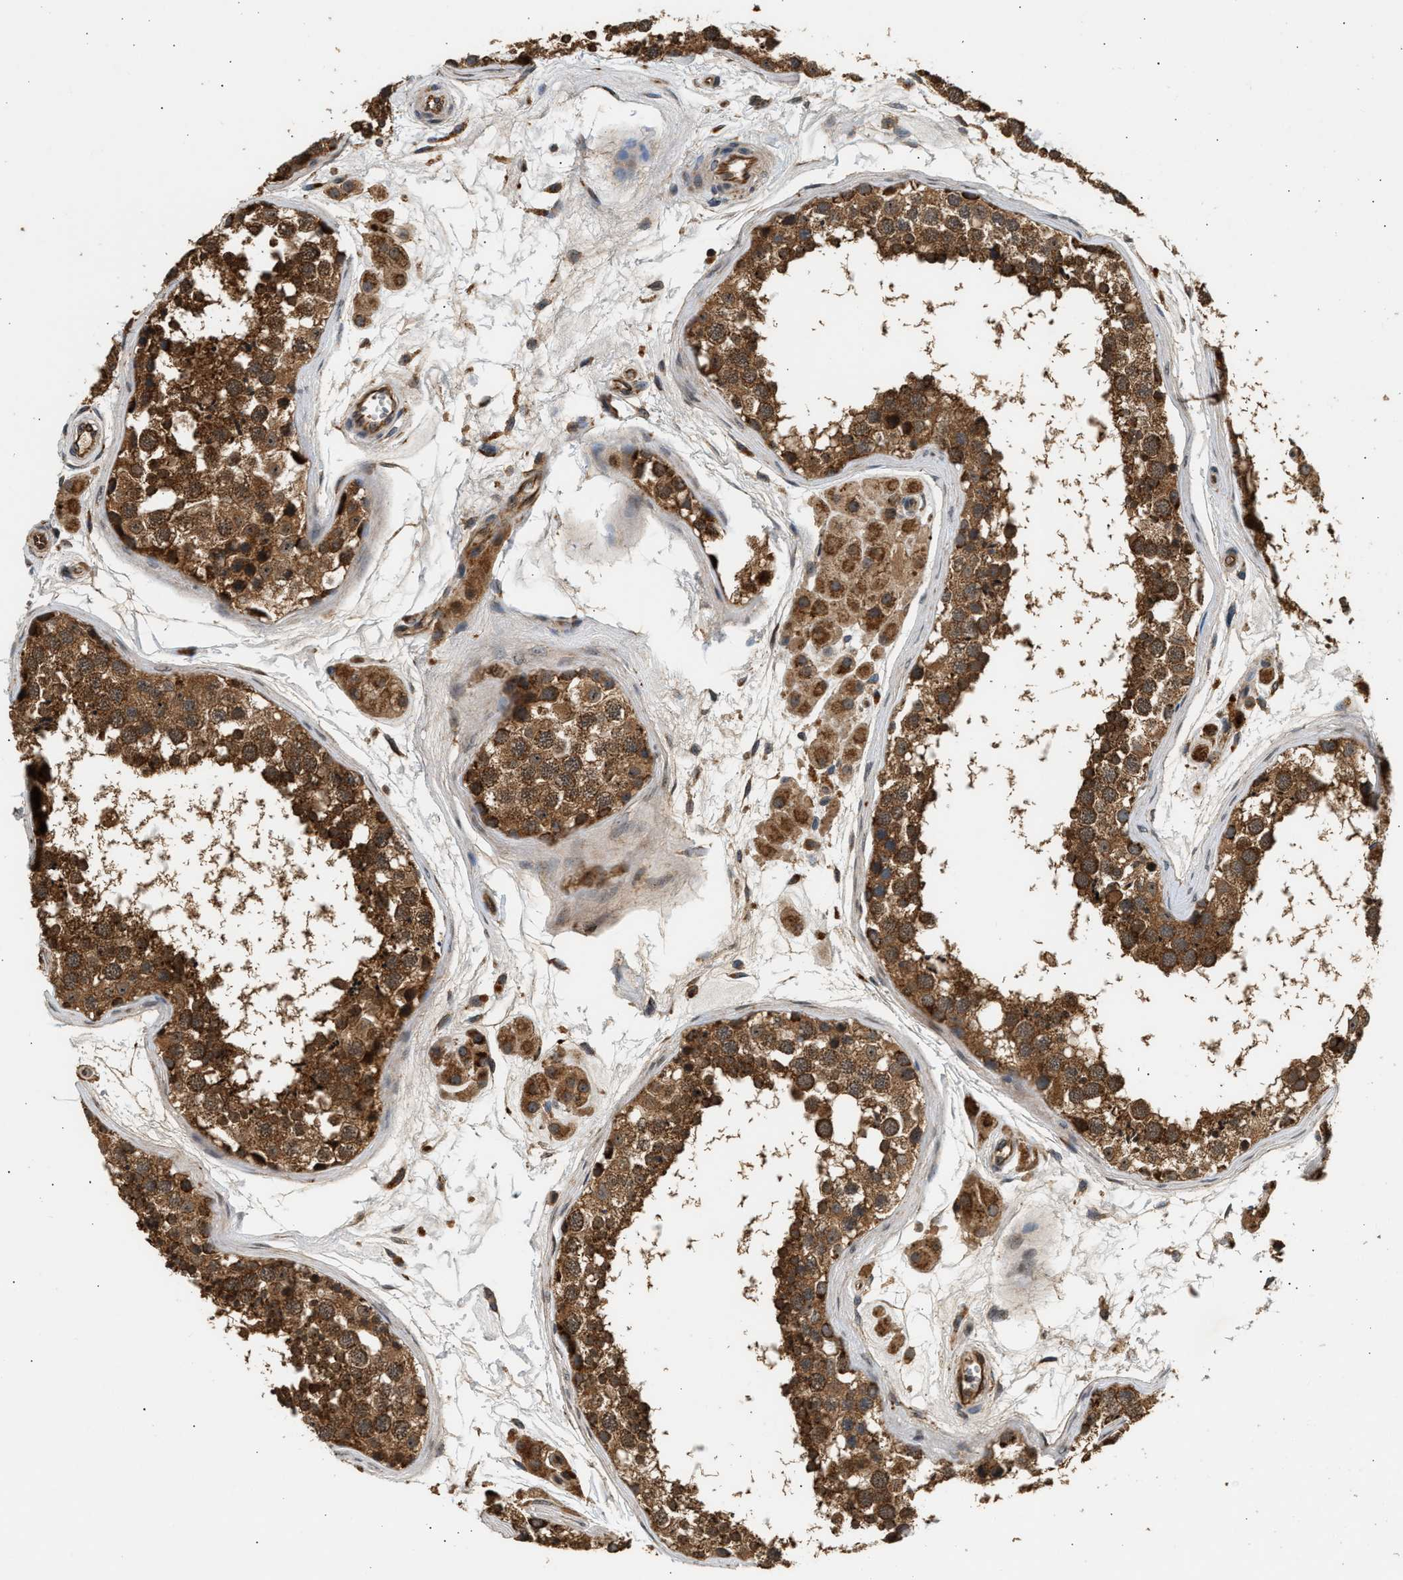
{"staining": {"intensity": "strong", "quantity": ">75%", "location": "cytoplasmic/membranous"}, "tissue": "testis", "cell_type": "Cells in seminiferous ducts", "image_type": "normal", "snomed": [{"axis": "morphology", "description": "Normal tissue, NOS"}, {"axis": "topography", "description": "Testis"}], "caption": "The immunohistochemical stain labels strong cytoplasmic/membranous expression in cells in seminiferous ducts of normal testis.", "gene": "DUSP14", "patient": {"sex": "male", "age": 56}}